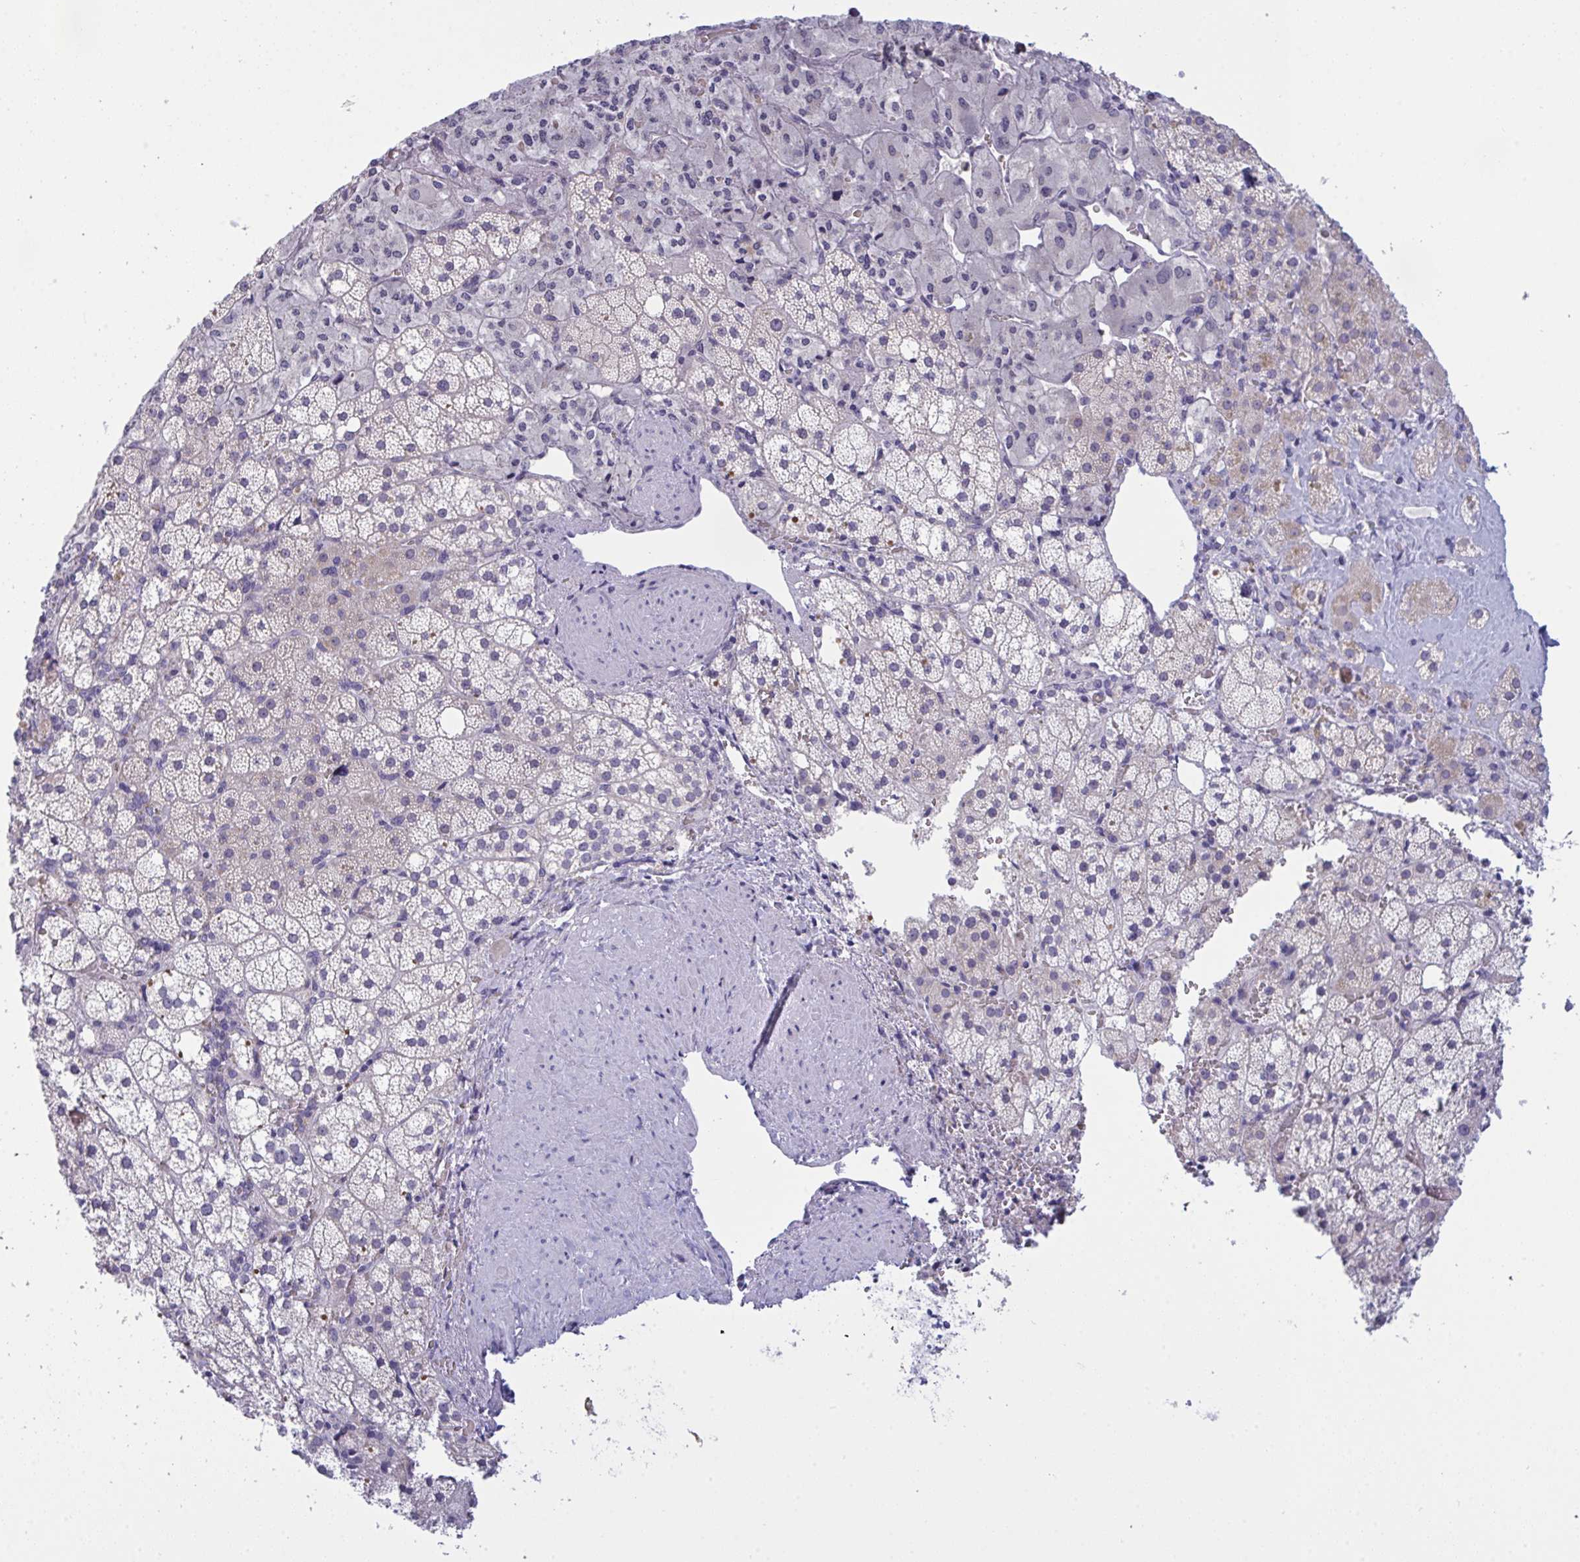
{"staining": {"intensity": "weak", "quantity": "<25%", "location": "cytoplasmic/membranous"}, "tissue": "adrenal gland", "cell_type": "Glandular cells", "image_type": "normal", "snomed": [{"axis": "morphology", "description": "Normal tissue, NOS"}, {"axis": "topography", "description": "Adrenal gland"}], "caption": "A high-resolution photomicrograph shows immunohistochemistry (IHC) staining of unremarkable adrenal gland, which demonstrates no significant staining in glandular cells.", "gene": "TENT5D", "patient": {"sex": "male", "age": 53}}